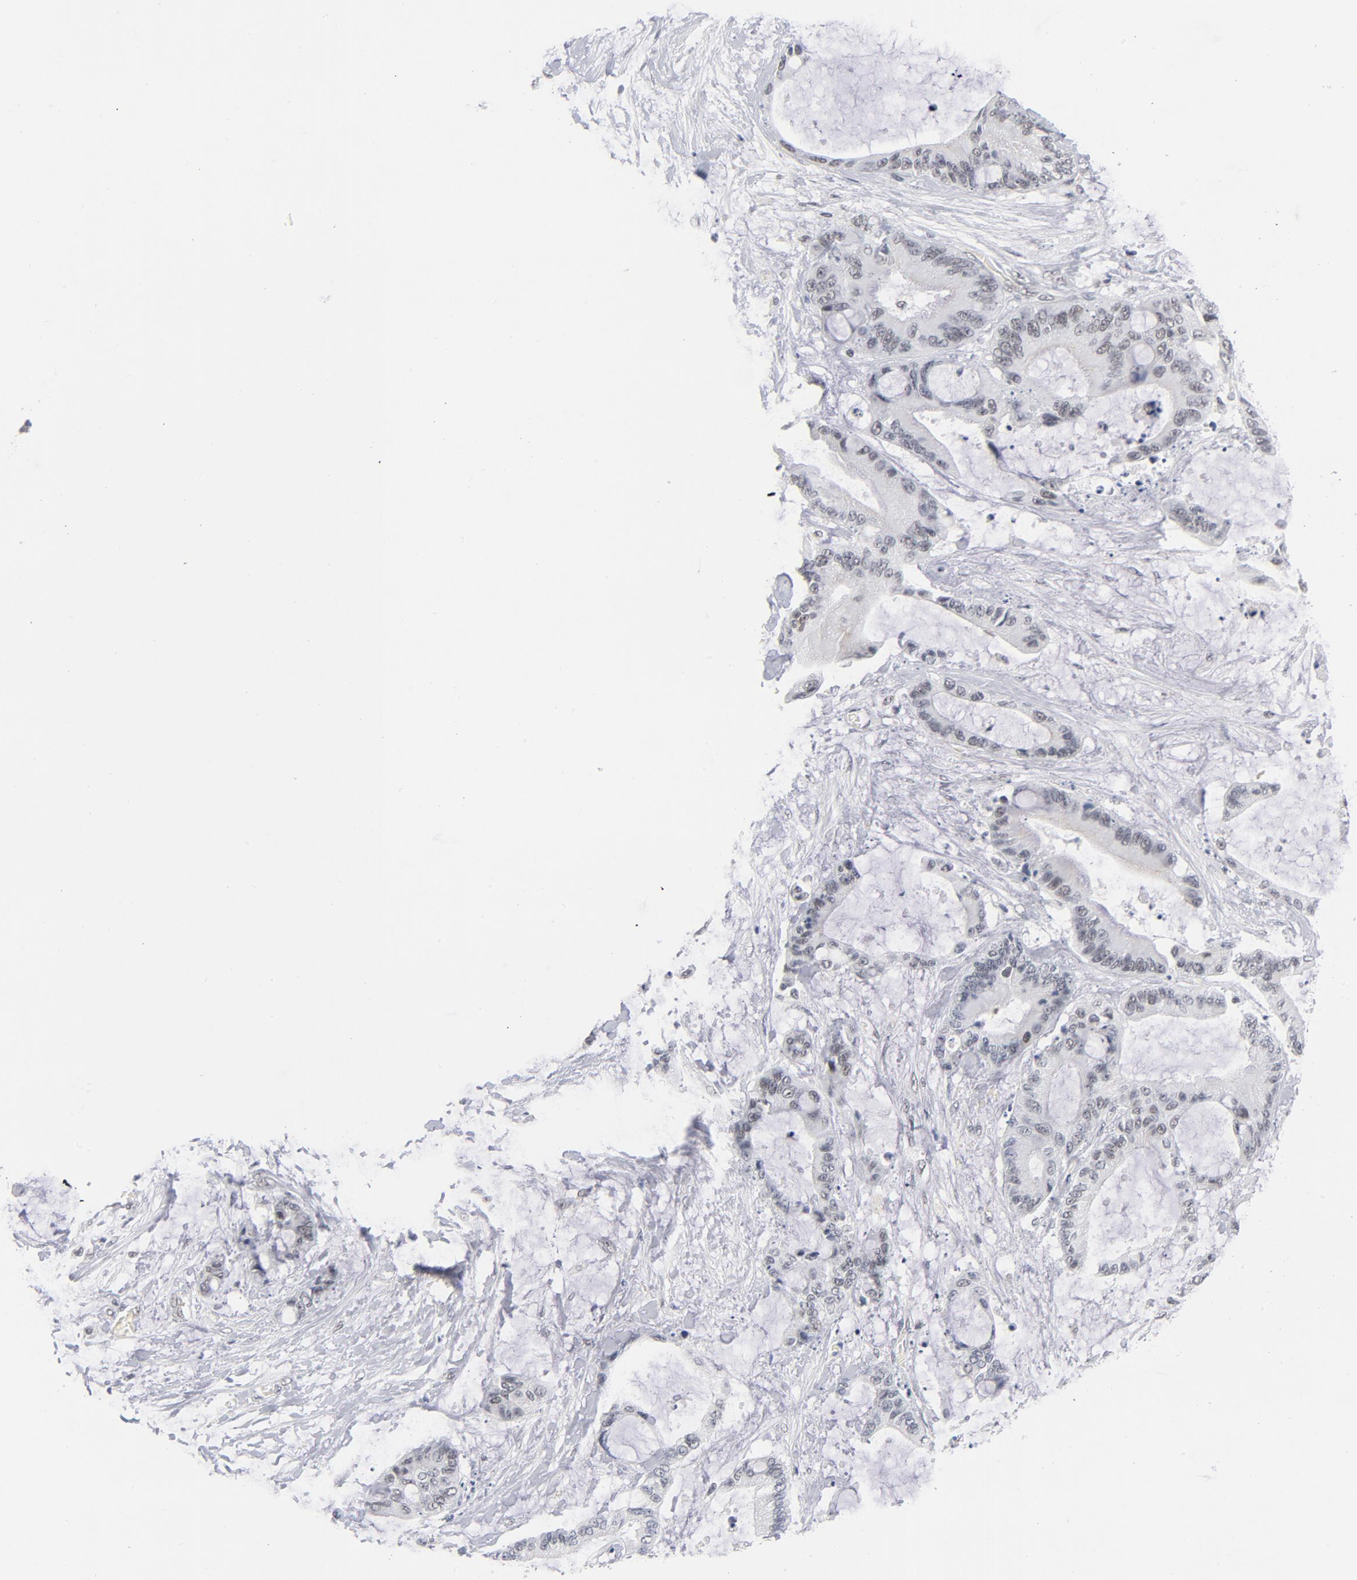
{"staining": {"intensity": "weak", "quantity": "25%-75%", "location": "nuclear"}, "tissue": "liver cancer", "cell_type": "Tumor cells", "image_type": "cancer", "snomed": [{"axis": "morphology", "description": "Cholangiocarcinoma"}, {"axis": "topography", "description": "Liver"}], "caption": "Immunohistochemistry (IHC) histopathology image of neoplastic tissue: human liver cholangiocarcinoma stained using immunohistochemistry demonstrates low levels of weak protein expression localized specifically in the nuclear of tumor cells, appearing as a nuclear brown color.", "gene": "BAP1", "patient": {"sex": "female", "age": 73}}